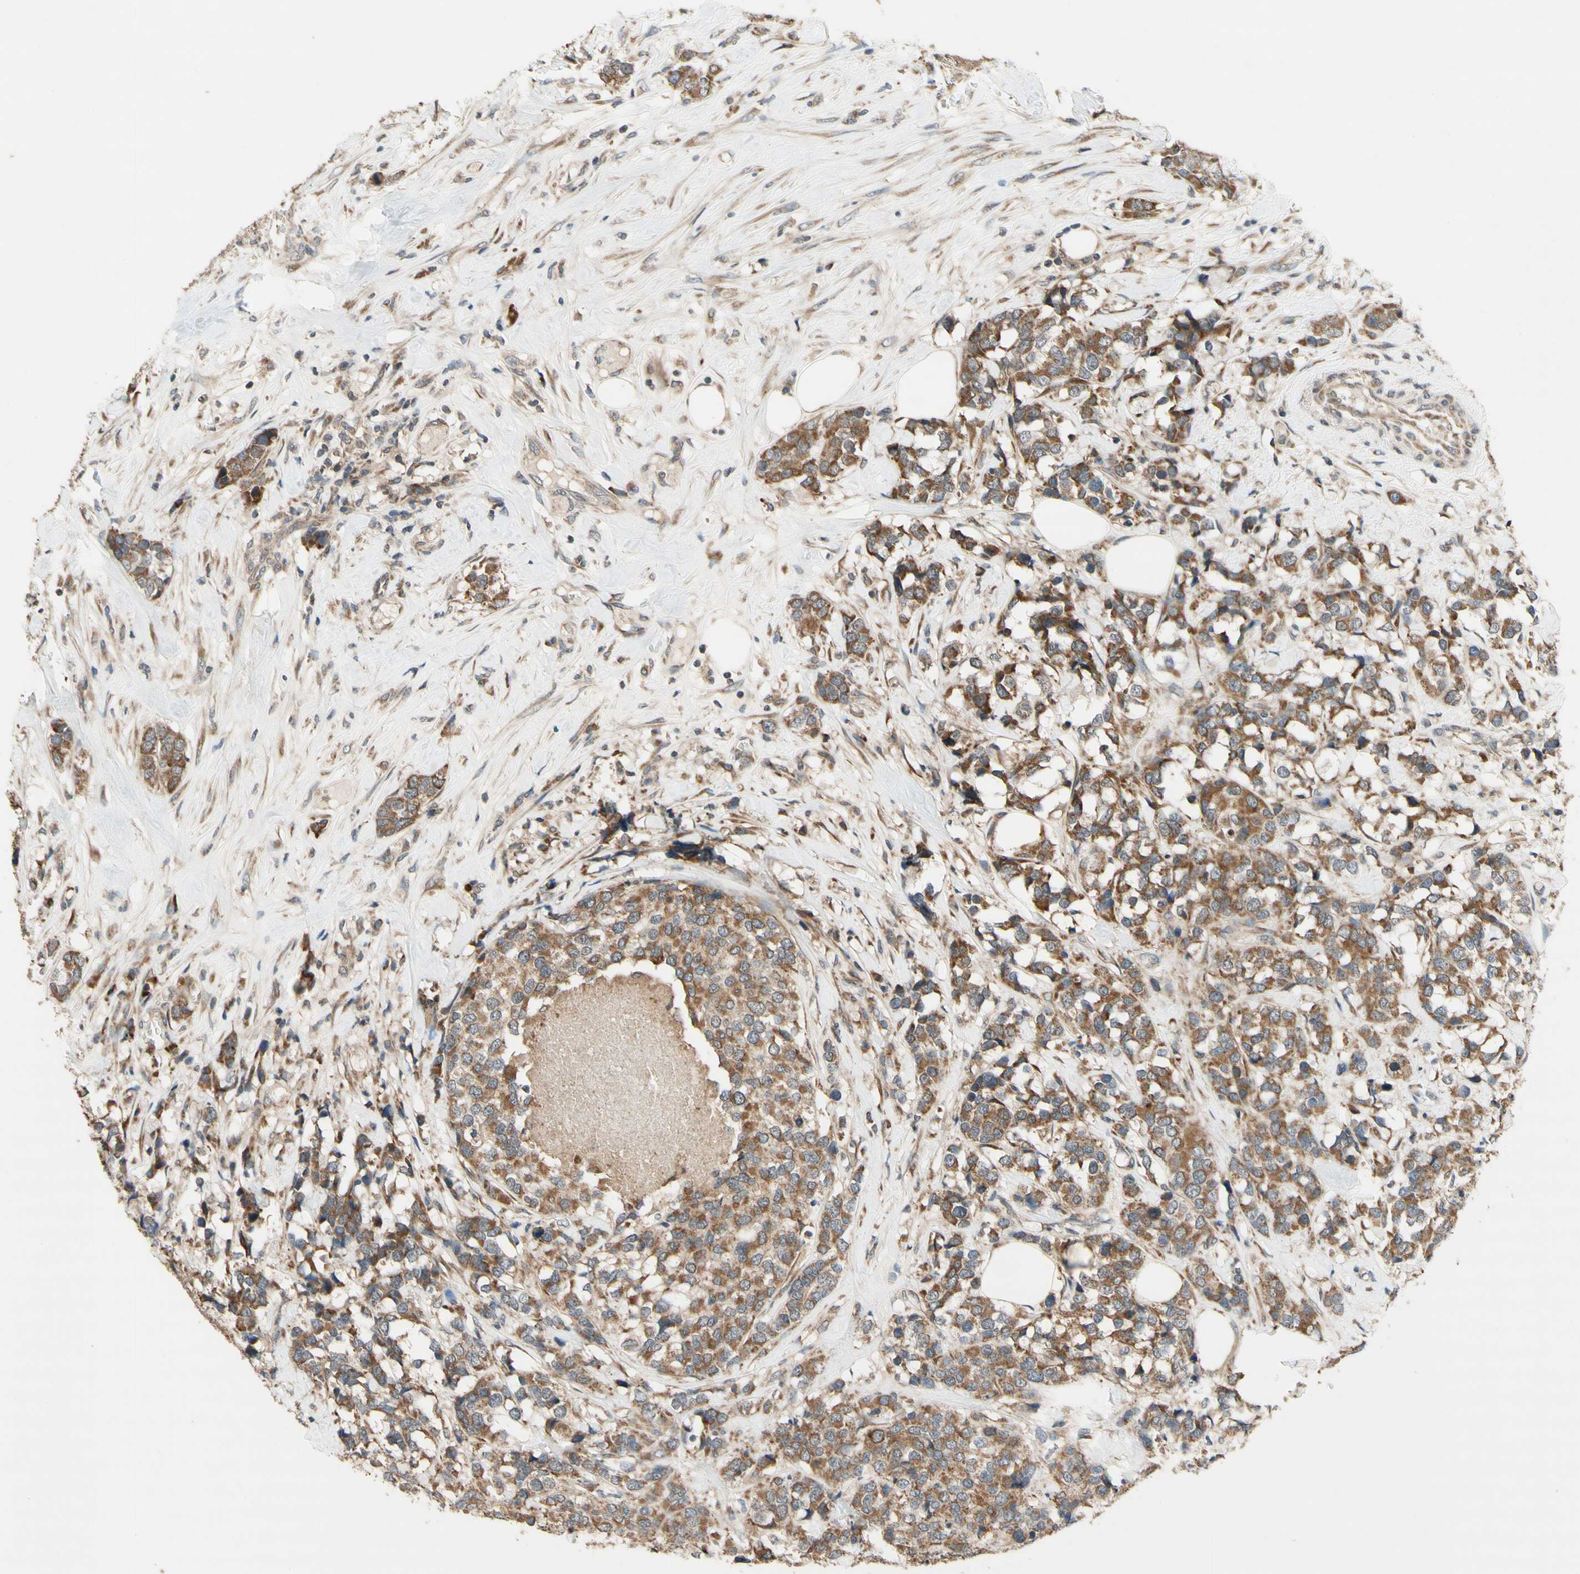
{"staining": {"intensity": "moderate", "quantity": ">75%", "location": "cytoplasmic/membranous"}, "tissue": "breast cancer", "cell_type": "Tumor cells", "image_type": "cancer", "snomed": [{"axis": "morphology", "description": "Lobular carcinoma"}, {"axis": "topography", "description": "Breast"}], "caption": "The image exhibits staining of breast lobular carcinoma, revealing moderate cytoplasmic/membranous protein positivity (brown color) within tumor cells.", "gene": "DDOST", "patient": {"sex": "female", "age": 59}}